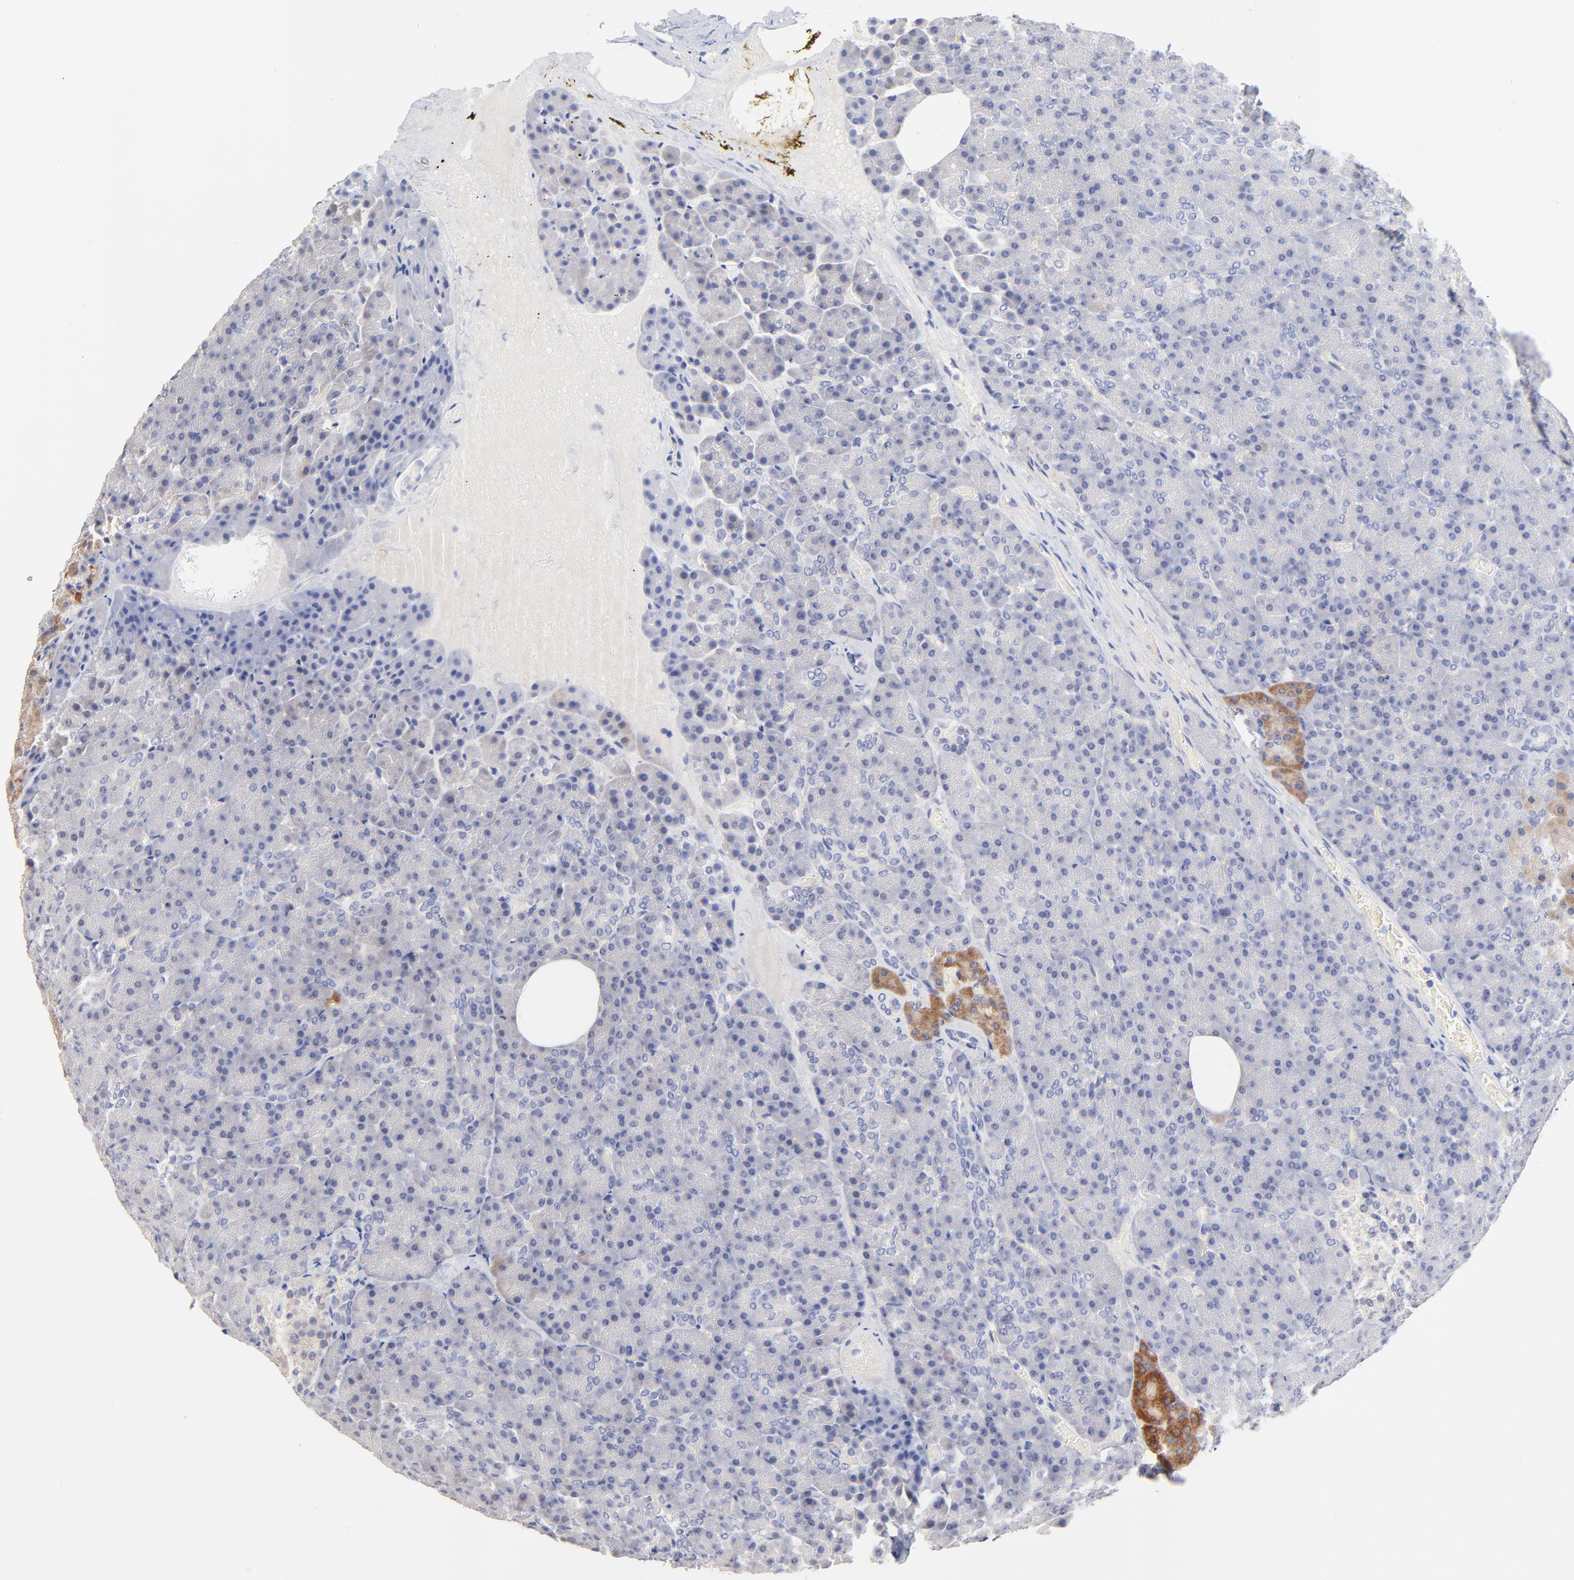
{"staining": {"intensity": "negative", "quantity": "none", "location": "none"}, "tissue": "pancreas", "cell_type": "Exocrine glandular cells", "image_type": "normal", "snomed": [{"axis": "morphology", "description": "Normal tissue, NOS"}, {"axis": "topography", "description": "Pancreas"}], "caption": "DAB immunohistochemical staining of unremarkable human pancreas exhibits no significant positivity in exocrine glandular cells. (Stains: DAB IHC with hematoxylin counter stain, Microscopy: brightfield microscopy at high magnification).", "gene": "TWNK", "patient": {"sex": "female", "age": 35}}